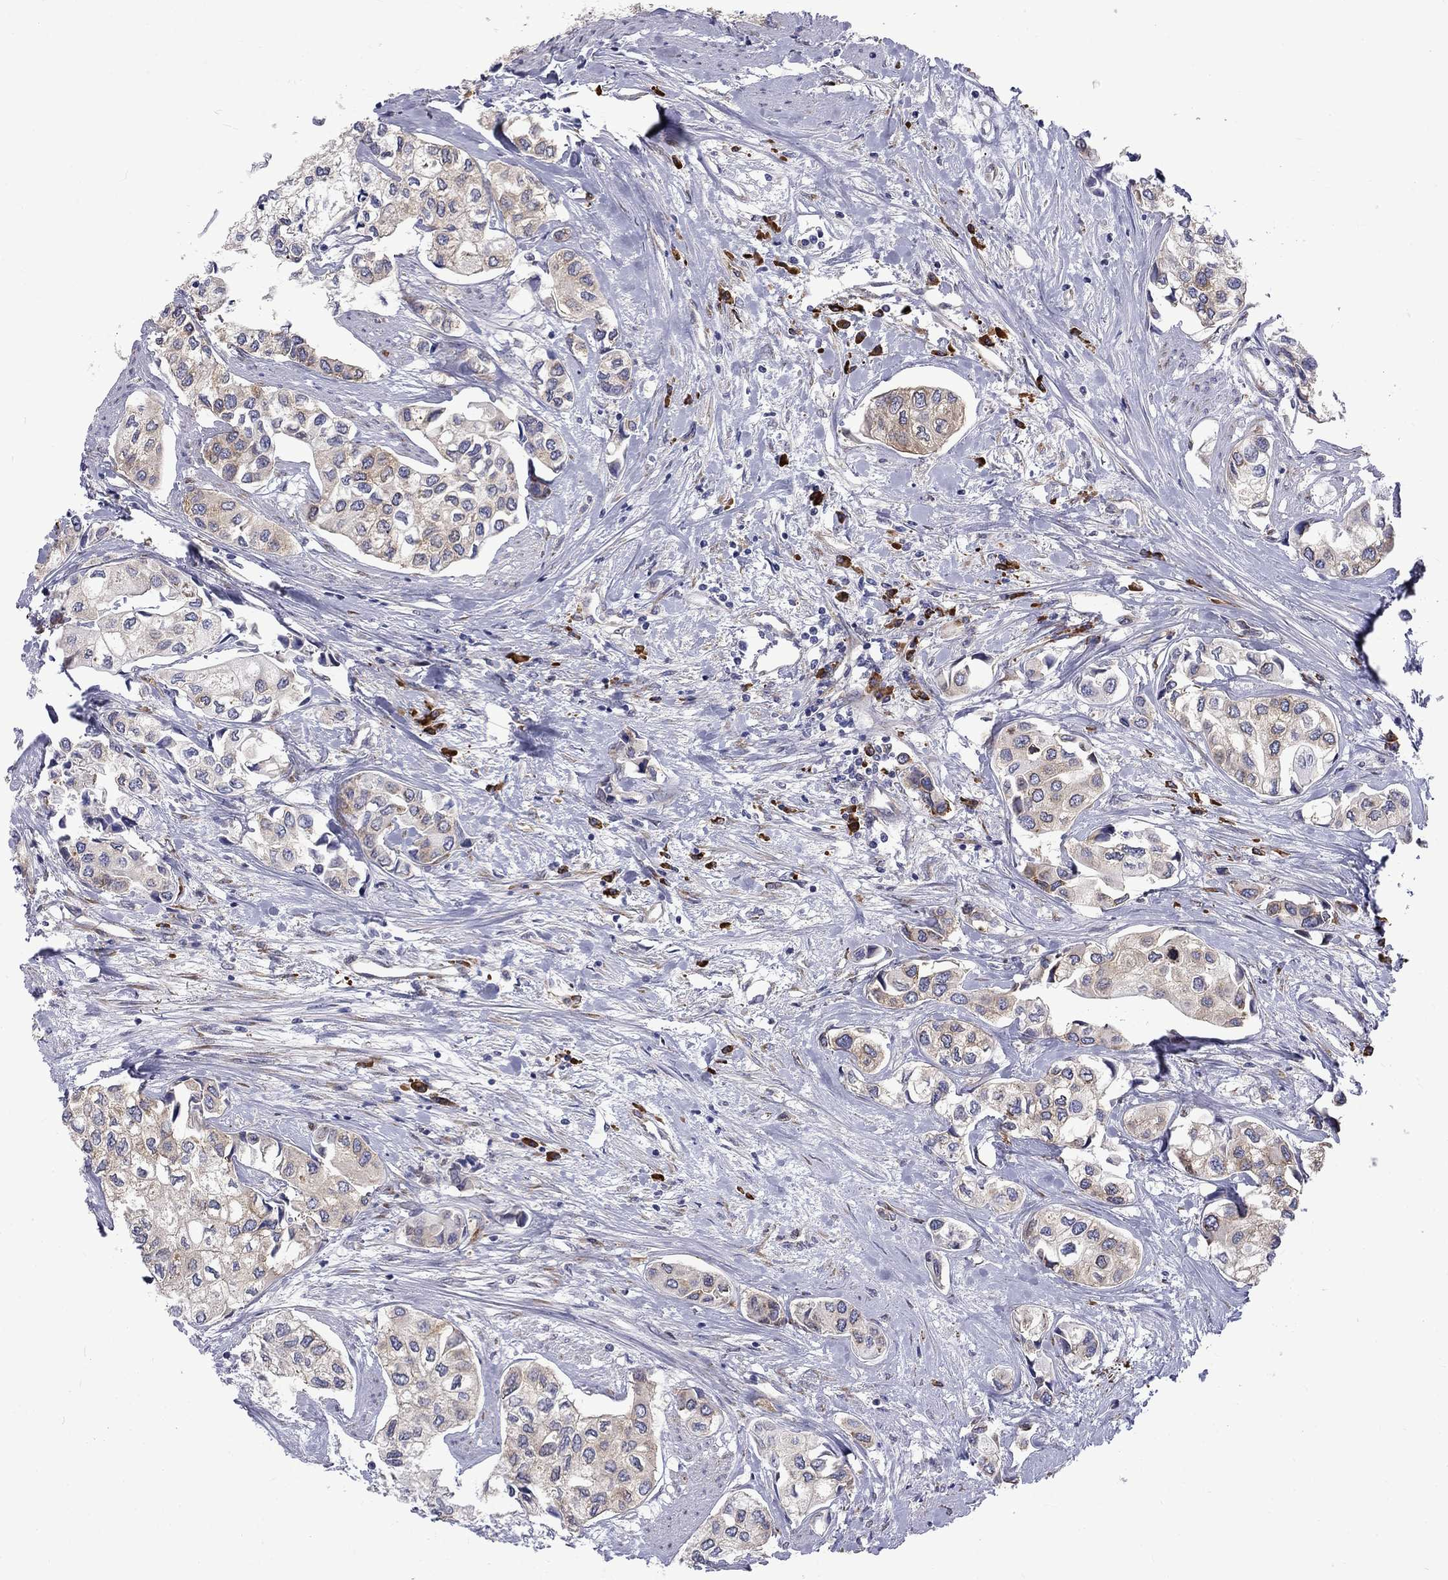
{"staining": {"intensity": "weak", "quantity": "<25%", "location": "cytoplasmic/membranous"}, "tissue": "urothelial cancer", "cell_type": "Tumor cells", "image_type": "cancer", "snomed": [{"axis": "morphology", "description": "Urothelial carcinoma, High grade"}, {"axis": "topography", "description": "Urinary bladder"}], "caption": "This image is of urothelial carcinoma (high-grade) stained with IHC to label a protein in brown with the nuclei are counter-stained blue. There is no positivity in tumor cells. The staining was performed using DAB (3,3'-diaminobenzidine) to visualize the protein expression in brown, while the nuclei were stained in blue with hematoxylin (Magnification: 20x).", "gene": "PABPC4", "patient": {"sex": "male", "age": 73}}